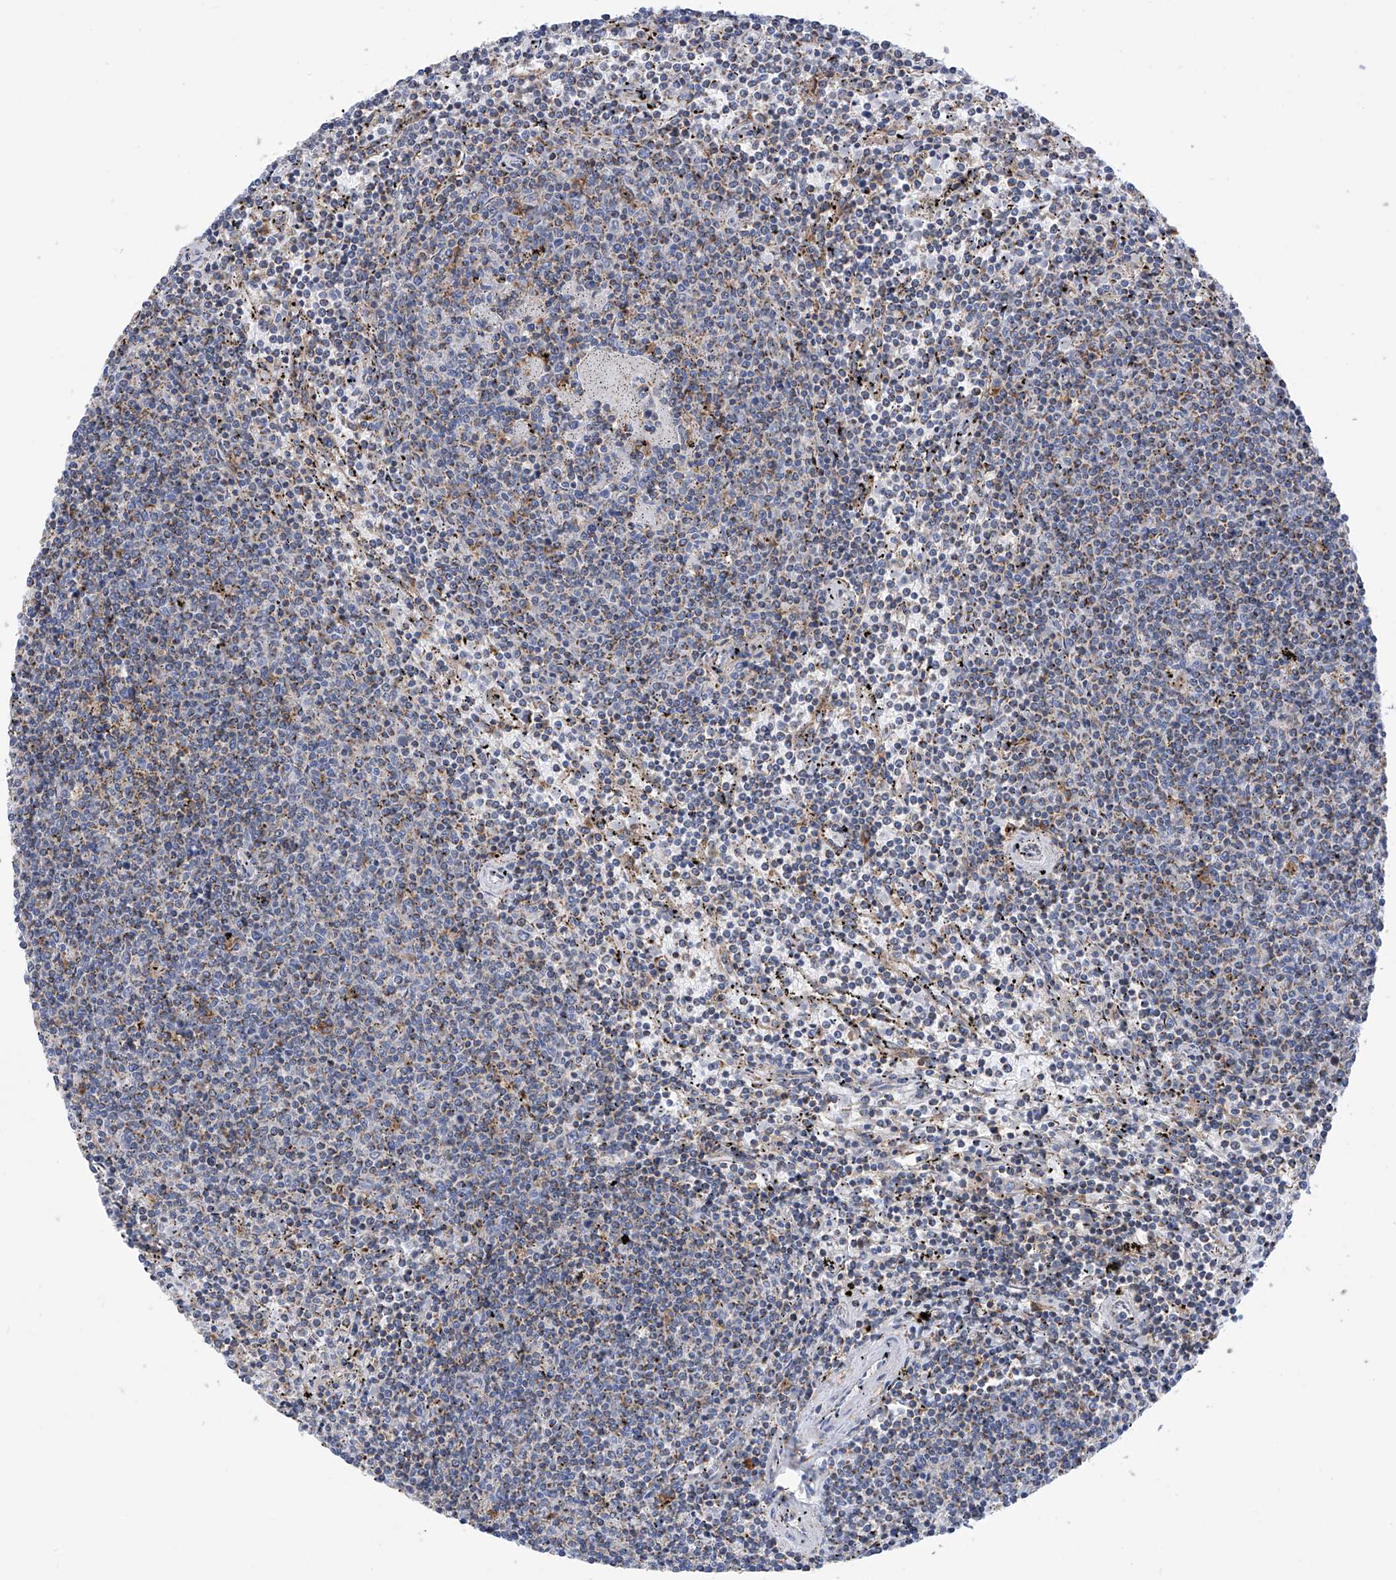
{"staining": {"intensity": "negative", "quantity": "none", "location": "none"}, "tissue": "lymphoma", "cell_type": "Tumor cells", "image_type": "cancer", "snomed": [{"axis": "morphology", "description": "Malignant lymphoma, non-Hodgkin's type, Low grade"}, {"axis": "topography", "description": "Spleen"}], "caption": "Immunohistochemistry (IHC) image of neoplastic tissue: malignant lymphoma, non-Hodgkin's type (low-grade) stained with DAB shows no significant protein staining in tumor cells. (DAB immunohistochemistry (IHC), high magnification).", "gene": "P2RX7", "patient": {"sex": "female", "age": 50}}